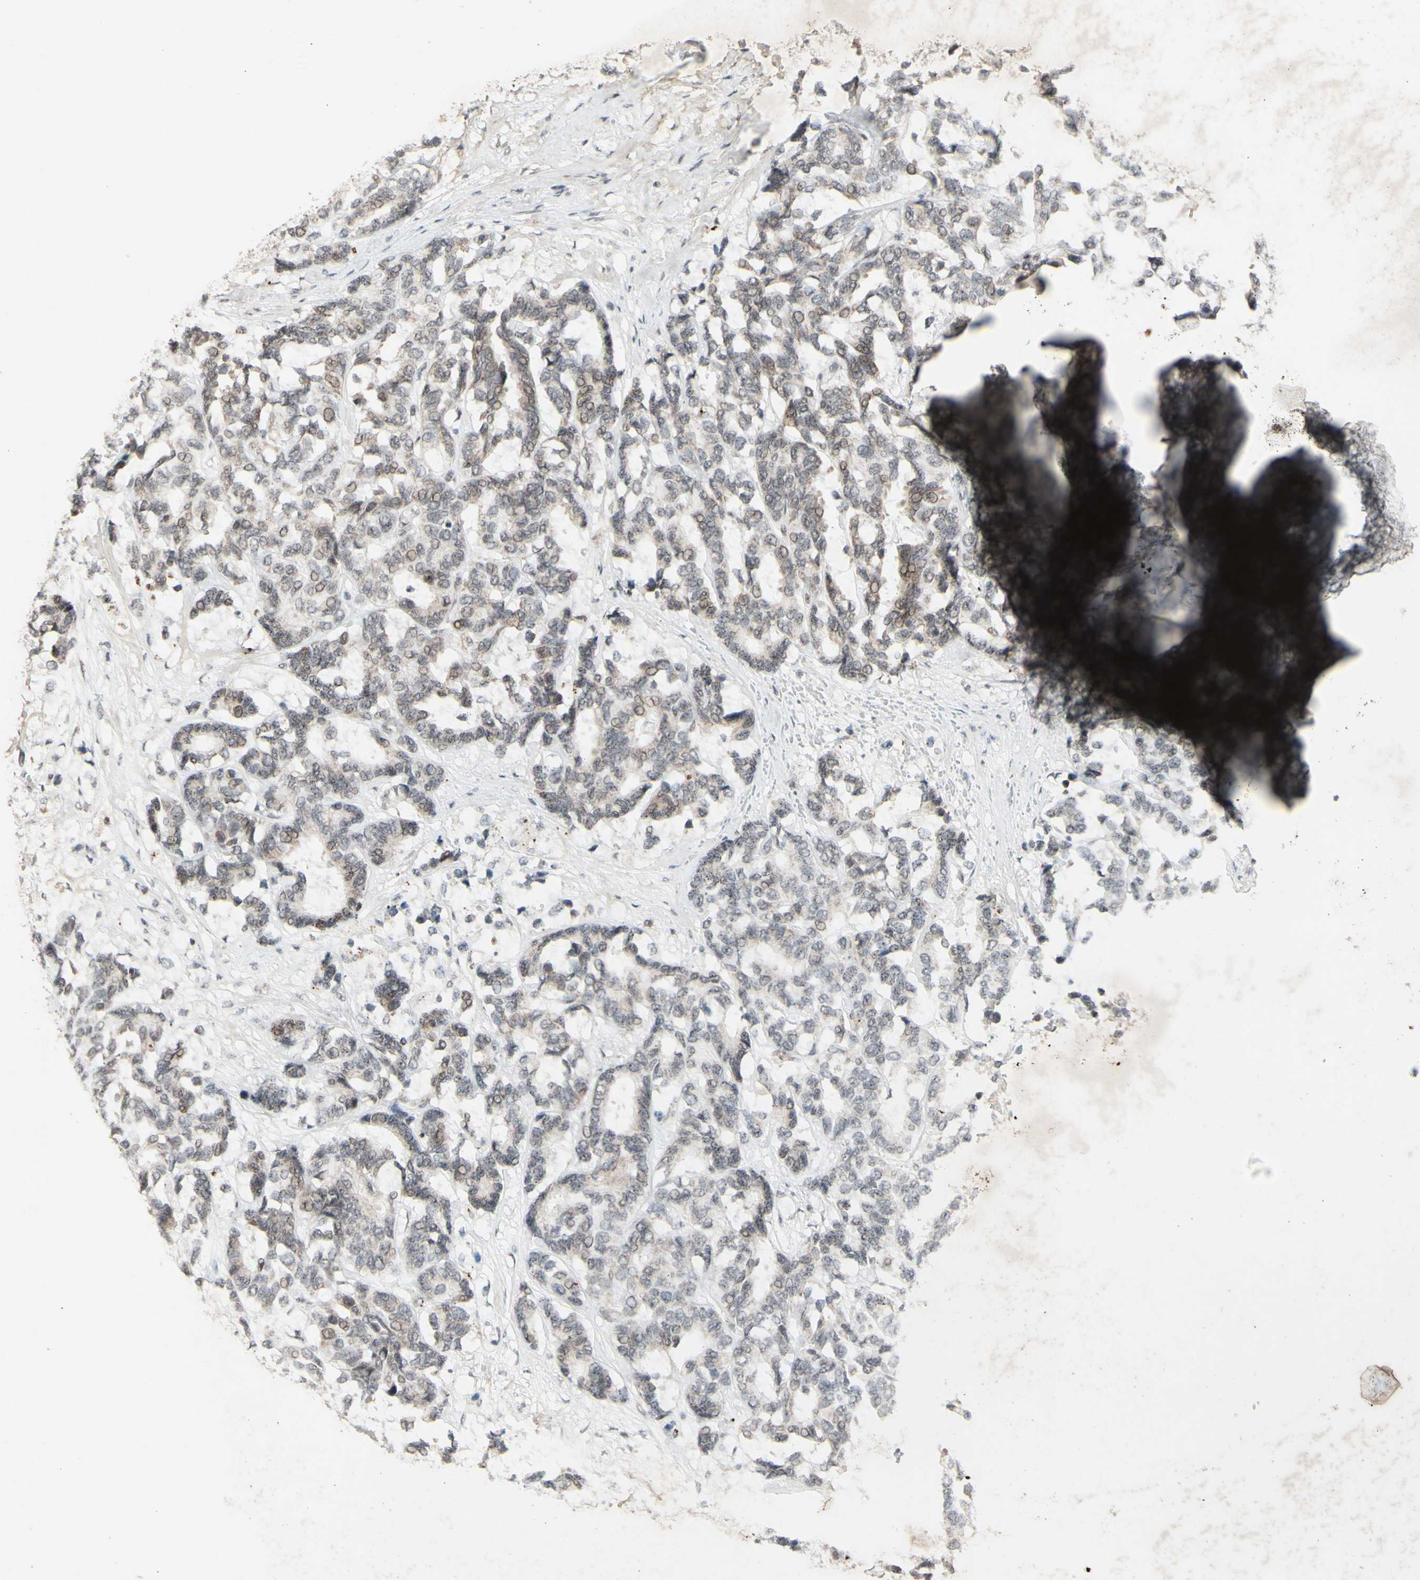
{"staining": {"intensity": "weak", "quantity": "<25%", "location": "nuclear"}, "tissue": "breast cancer", "cell_type": "Tumor cells", "image_type": "cancer", "snomed": [{"axis": "morphology", "description": "Duct carcinoma"}, {"axis": "topography", "description": "Breast"}], "caption": "Photomicrograph shows no protein expression in tumor cells of breast cancer (invasive ductal carcinoma) tissue. (DAB (3,3'-diaminobenzidine) IHC visualized using brightfield microscopy, high magnification).", "gene": "CENPB", "patient": {"sex": "female", "age": 87}}